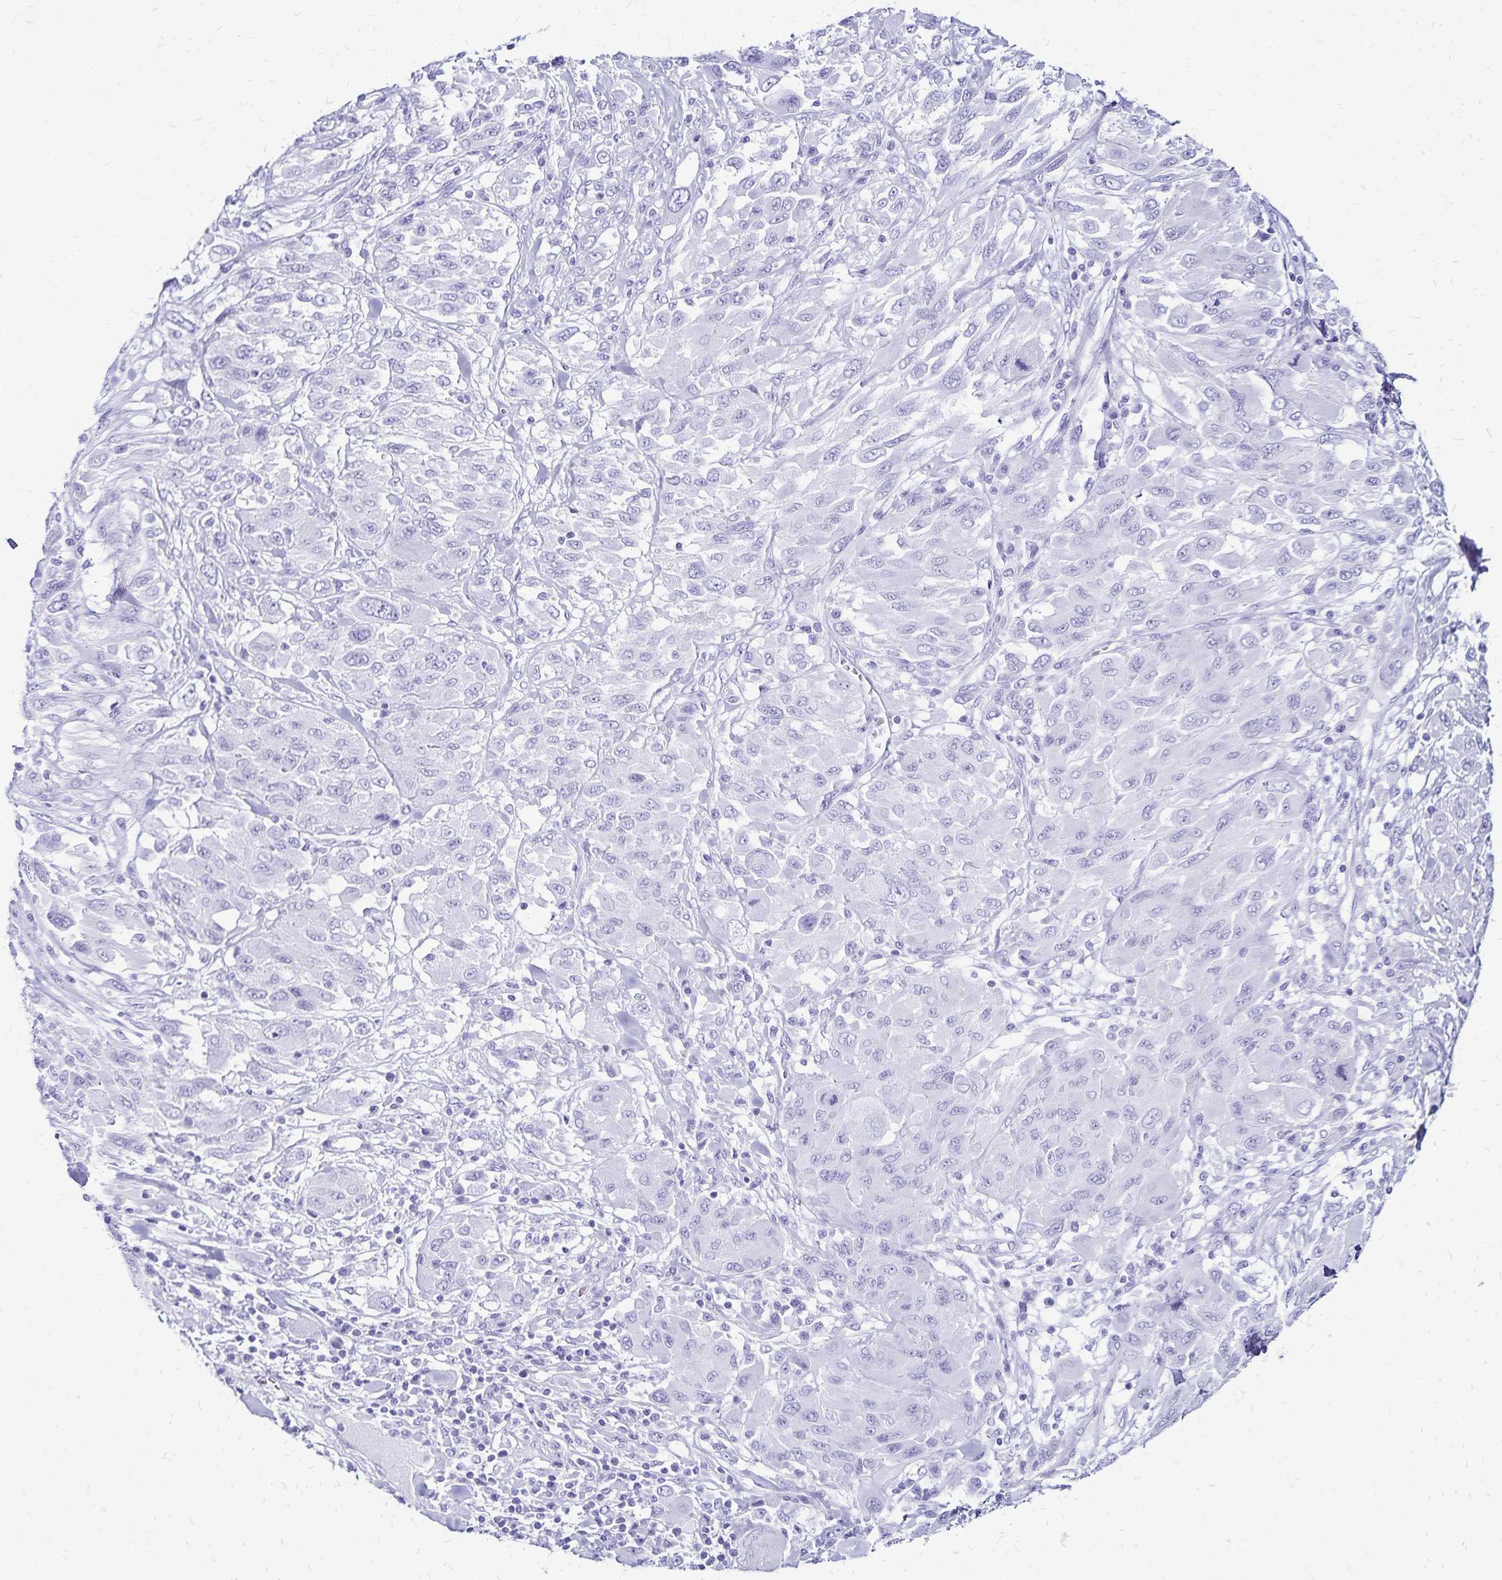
{"staining": {"intensity": "negative", "quantity": "none", "location": "none"}, "tissue": "melanoma", "cell_type": "Tumor cells", "image_type": "cancer", "snomed": [{"axis": "morphology", "description": "Malignant melanoma, NOS"}, {"axis": "topography", "description": "Skin"}], "caption": "The immunohistochemistry micrograph has no significant positivity in tumor cells of malignant melanoma tissue.", "gene": "LIN28B", "patient": {"sex": "female", "age": 91}}